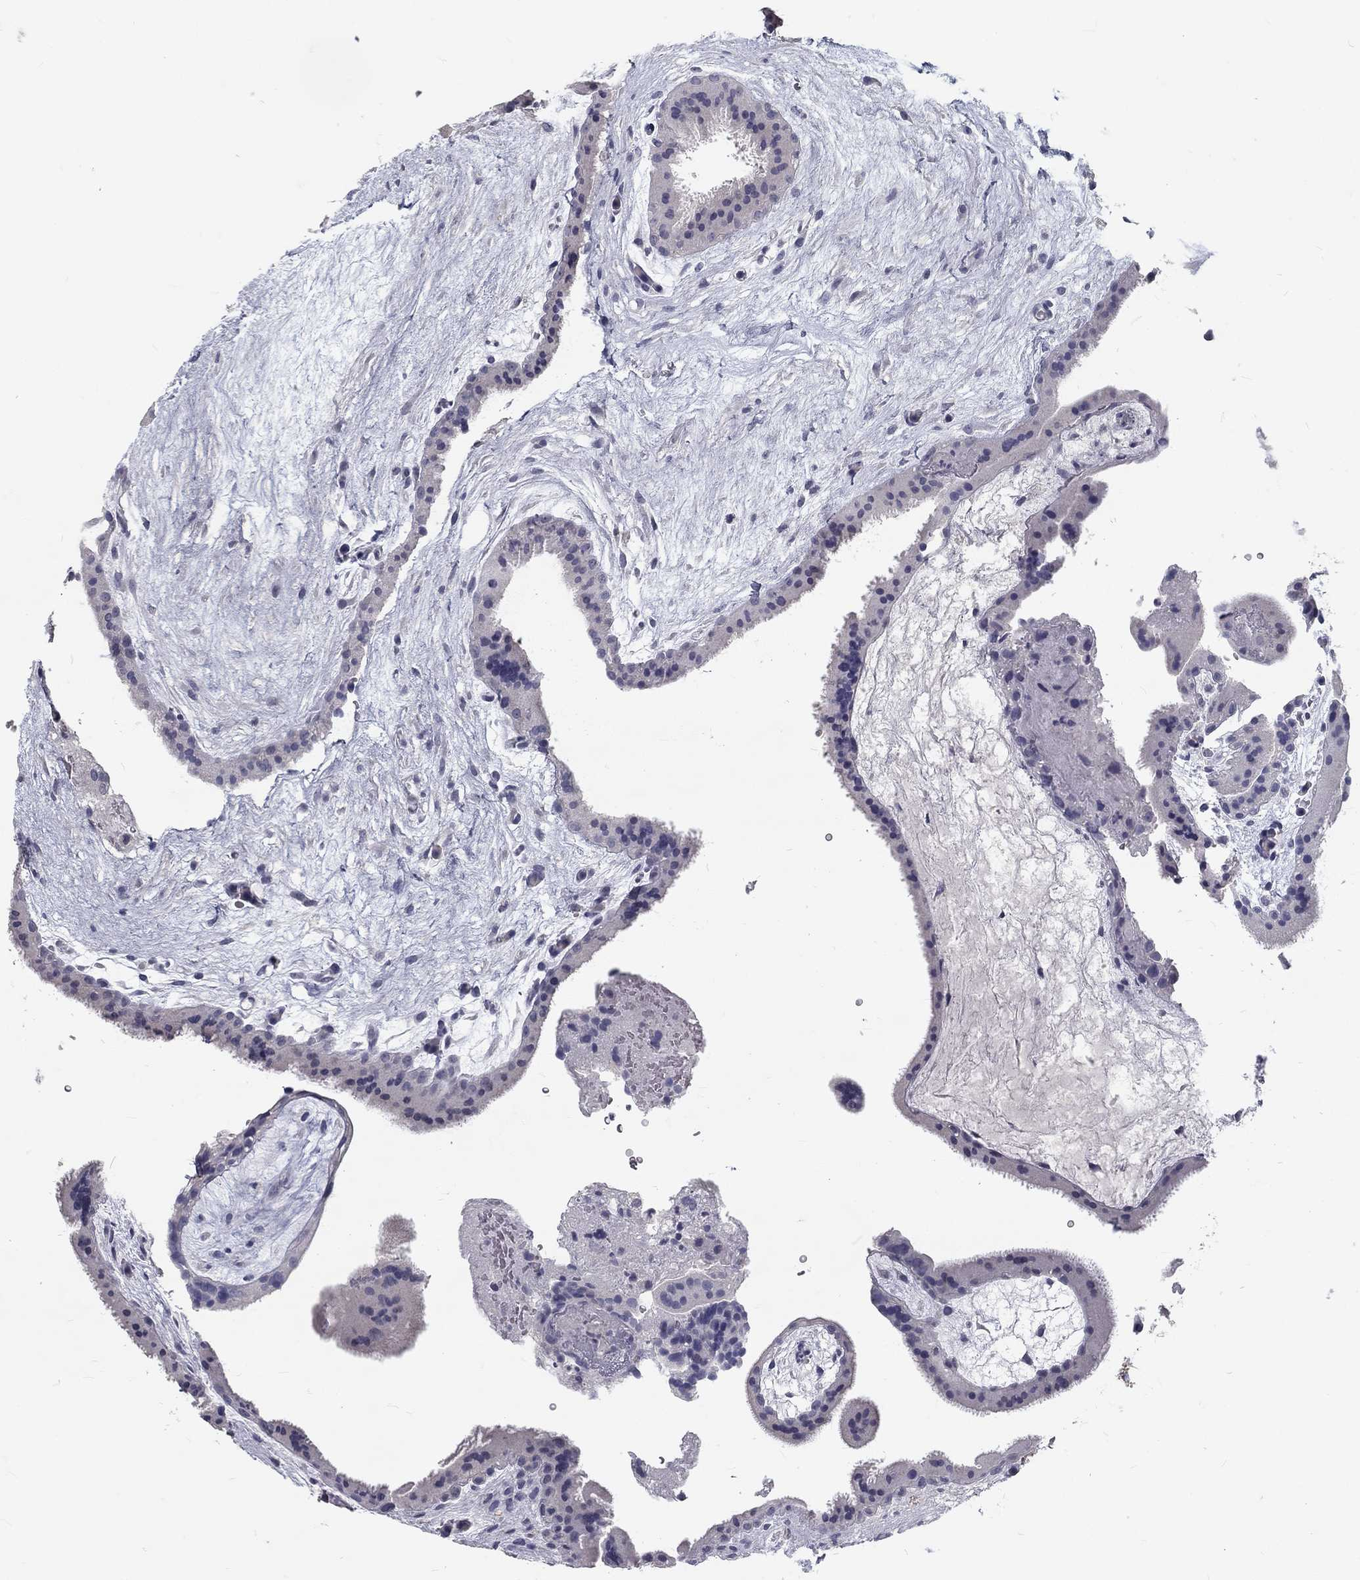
{"staining": {"intensity": "negative", "quantity": "none", "location": "none"}, "tissue": "placenta", "cell_type": "Decidual cells", "image_type": "normal", "snomed": [{"axis": "morphology", "description": "Normal tissue, NOS"}, {"axis": "topography", "description": "Placenta"}], "caption": "Unremarkable placenta was stained to show a protein in brown. There is no significant expression in decidual cells. (DAB (3,3'-diaminobenzidine) immunohistochemistry, high magnification).", "gene": "NOS1", "patient": {"sex": "female", "age": 19}}